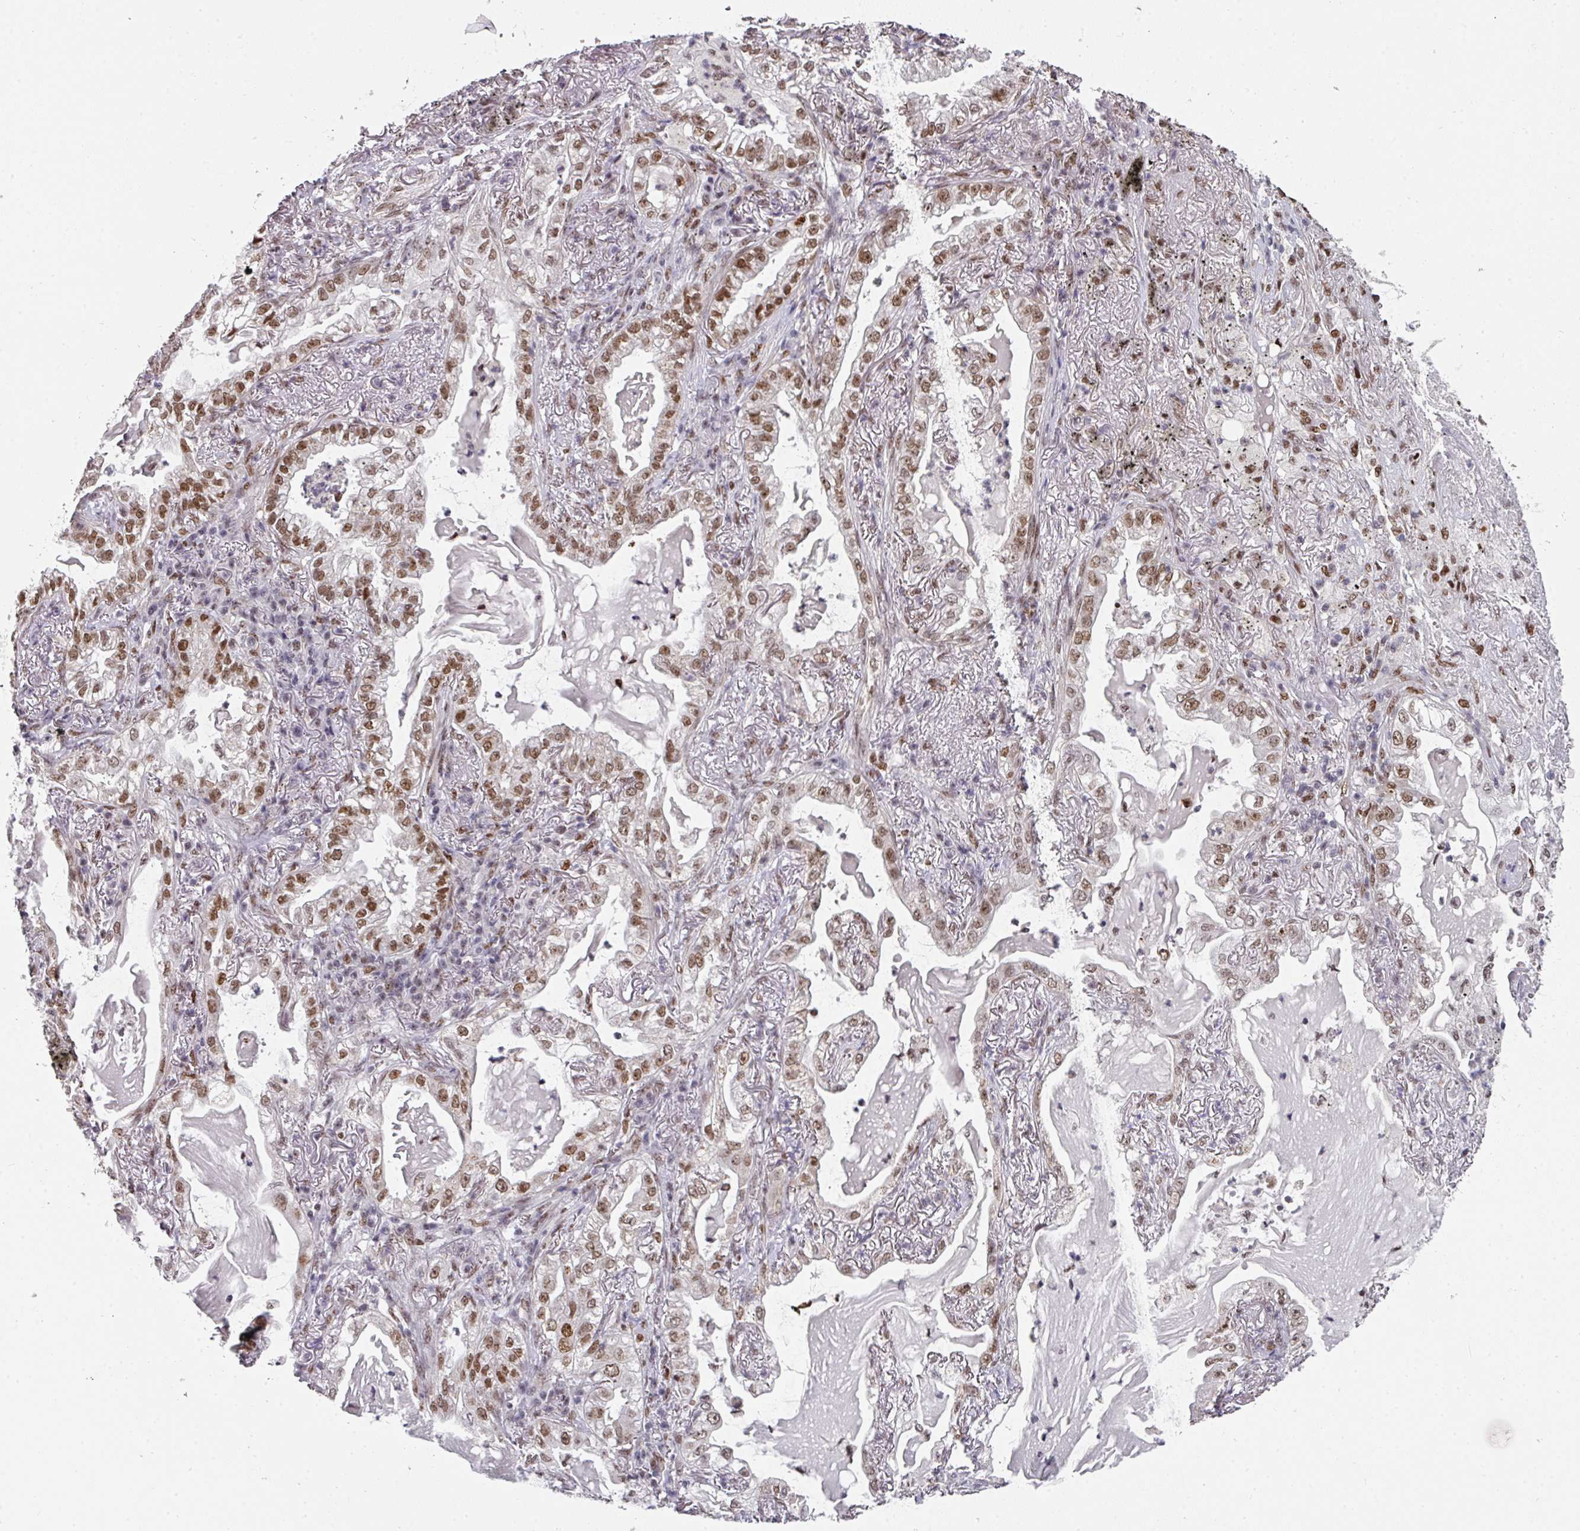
{"staining": {"intensity": "moderate", "quantity": ">75%", "location": "nuclear"}, "tissue": "lung cancer", "cell_type": "Tumor cells", "image_type": "cancer", "snomed": [{"axis": "morphology", "description": "Adenocarcinoma, NOS"}, {"axis": "topography", "description": "Lung"}], "caption": "The photomicrograph shows staining of lung cancer (adenocarcinoma), revealing moderate nuclear protein expression (brown color) within tumor cells. (Brightfield microscopy of DAB IHC at high magnification).", "gene": "RAD50", "patient": {"sex": "female", "age": 73}}